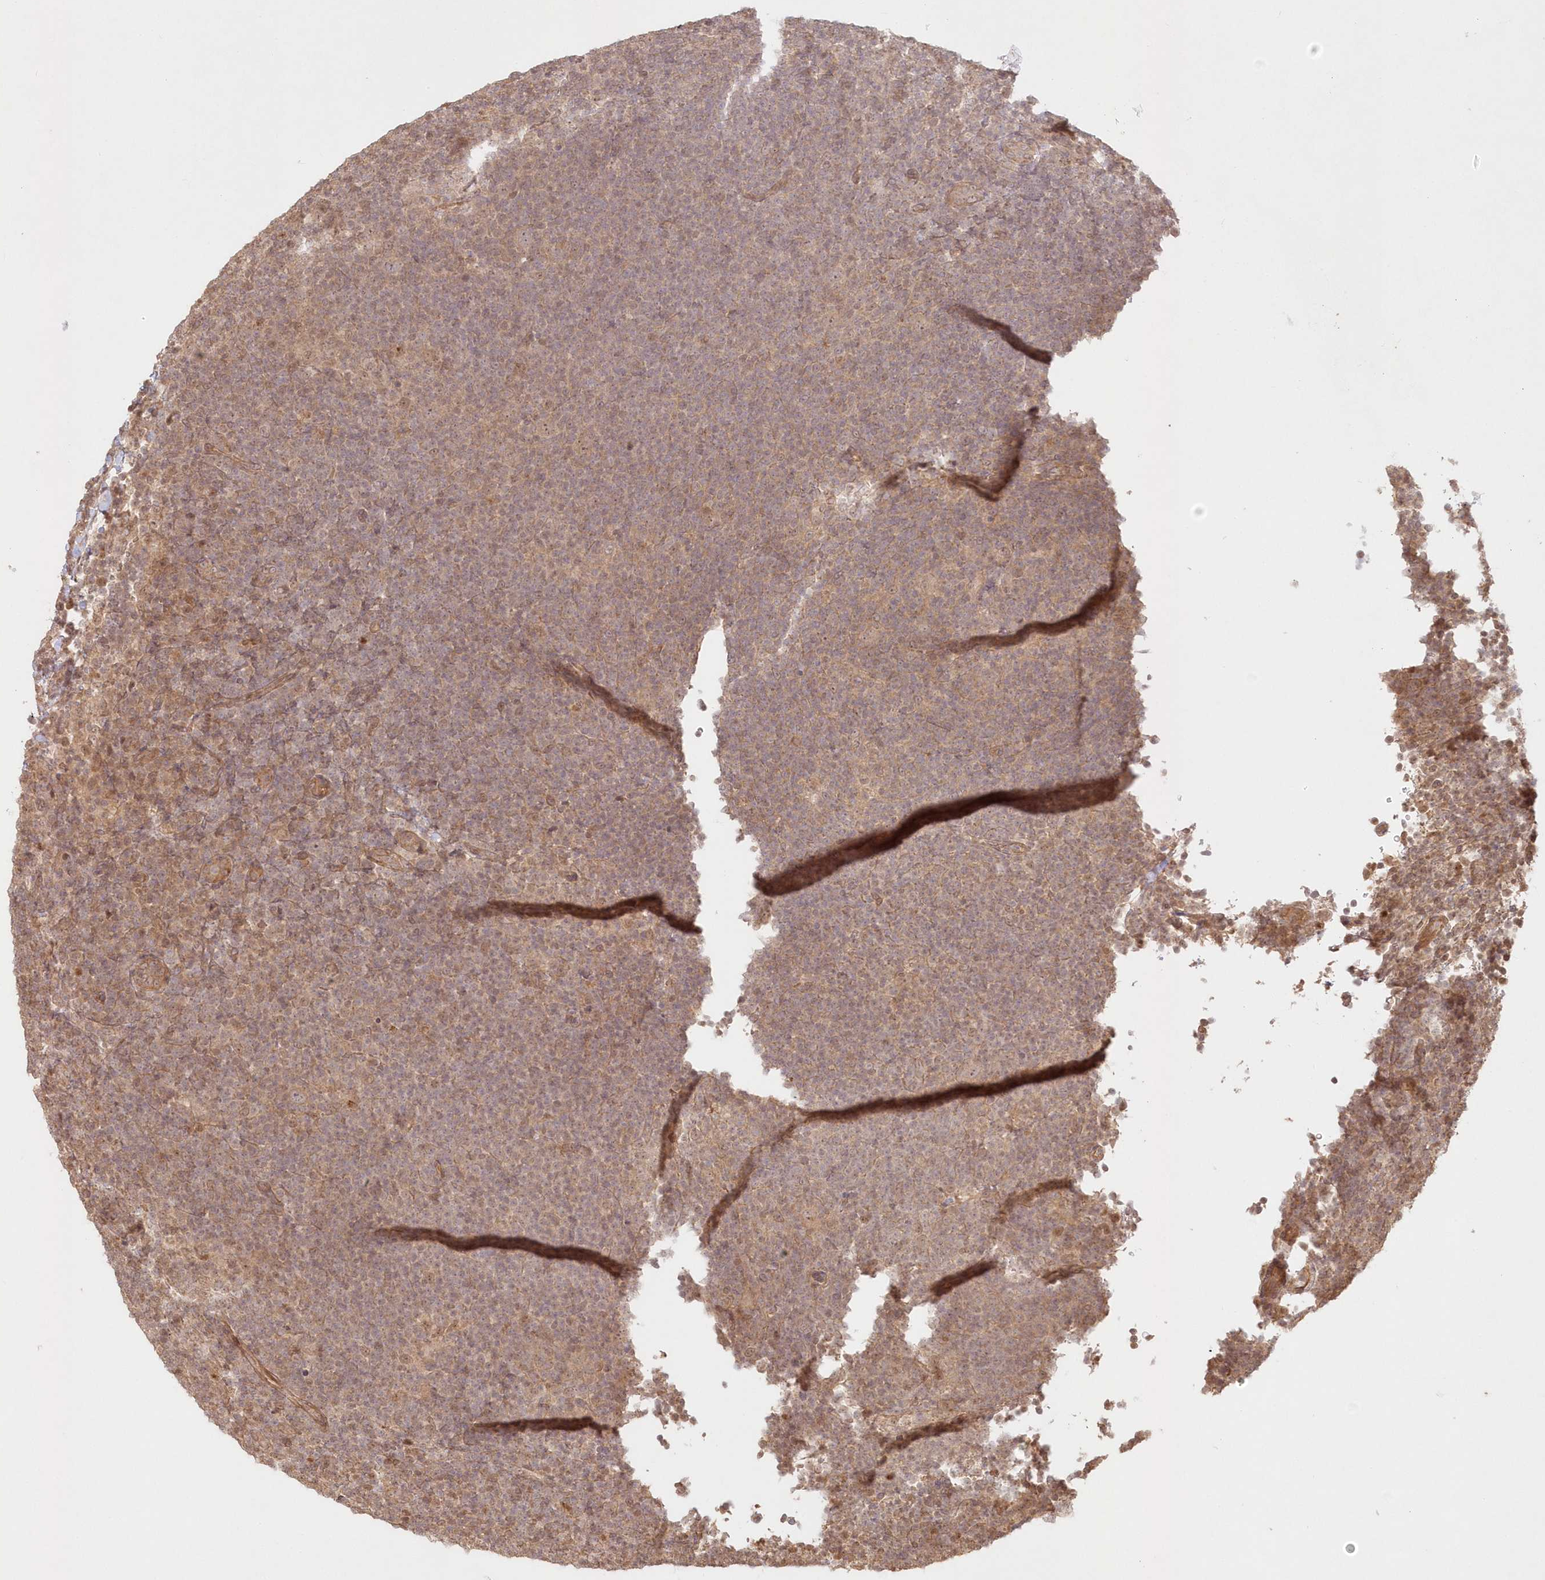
{"staining": {"intensity": "weak", "quantity": ">75%", "location": "cytoplasmic/membranous"}, "tissue": "lymphoma", "cell_type": "Tumor cells", "image_type": "cancer", "snomed": [{"axis": "morphology", "description": "Hodgkin's disease, NOS"}, {"axis": "topography", "description": "Lymph node"}], "caption": "Protein expression analysis of lymphoma demonstrates weak cytoplasmic/membranous expression in approximately >75% of tumor cells.", "gene": "KIAA0232", "patient": {"sex": "female", "age": 57}}